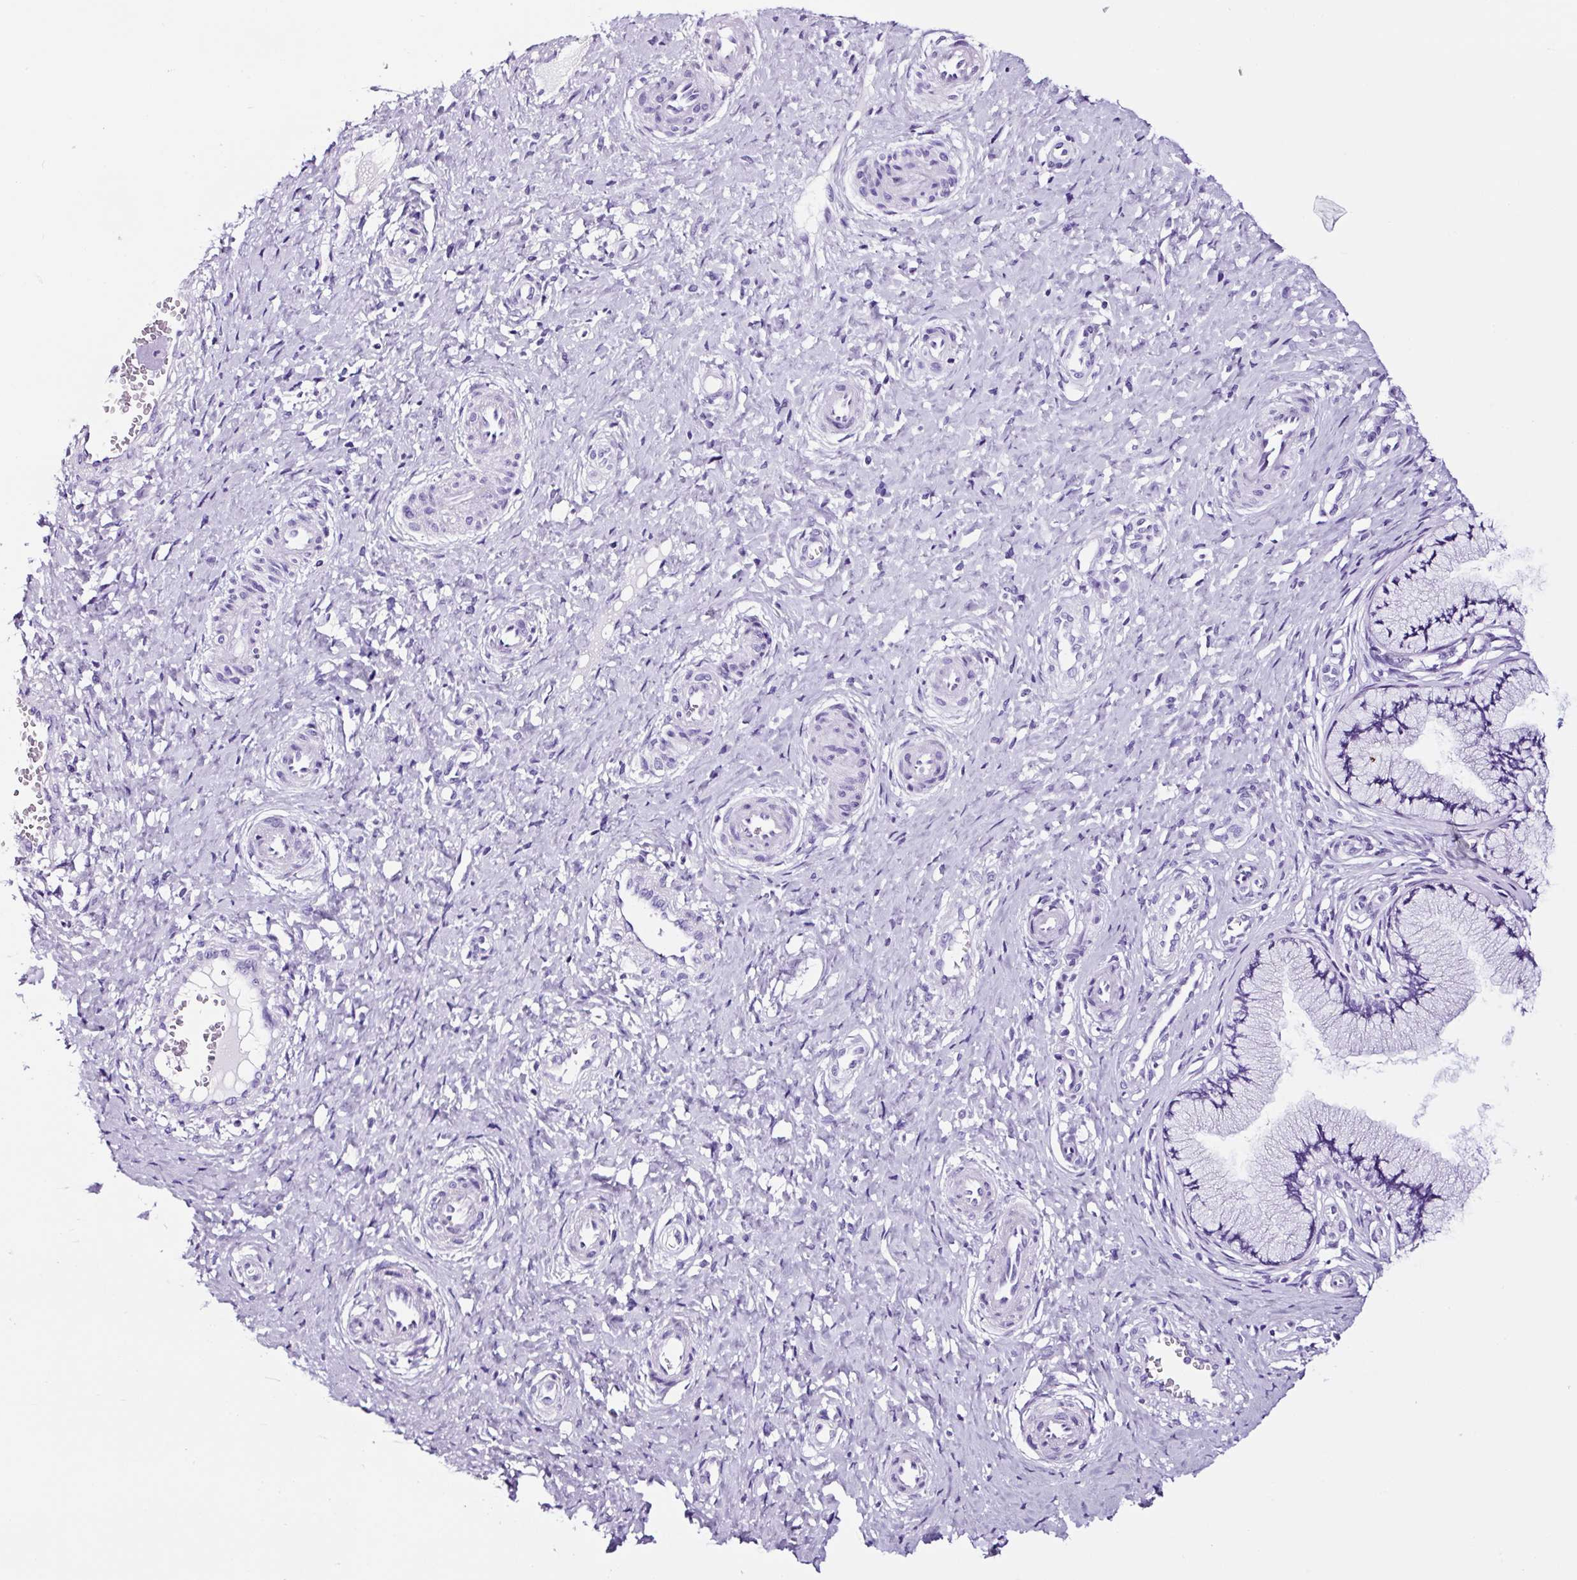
{"staining": {"intensity": "negative", "quantity": "none", "location": "none"}, "tissue": "cervix", "cell_type": "Glandular cells", "image_type": "normal", "snomed": [{"axis": "morphology", "description": "Normal tissue, NOS"}, {"axis": "topography", "description": "Cervix"}], "caption": "The histopathology image demonstrates no staining of glandular cells in benign cervix.", "gene": "FBXL7", "patient": {"sex": "female", "age": 36}}